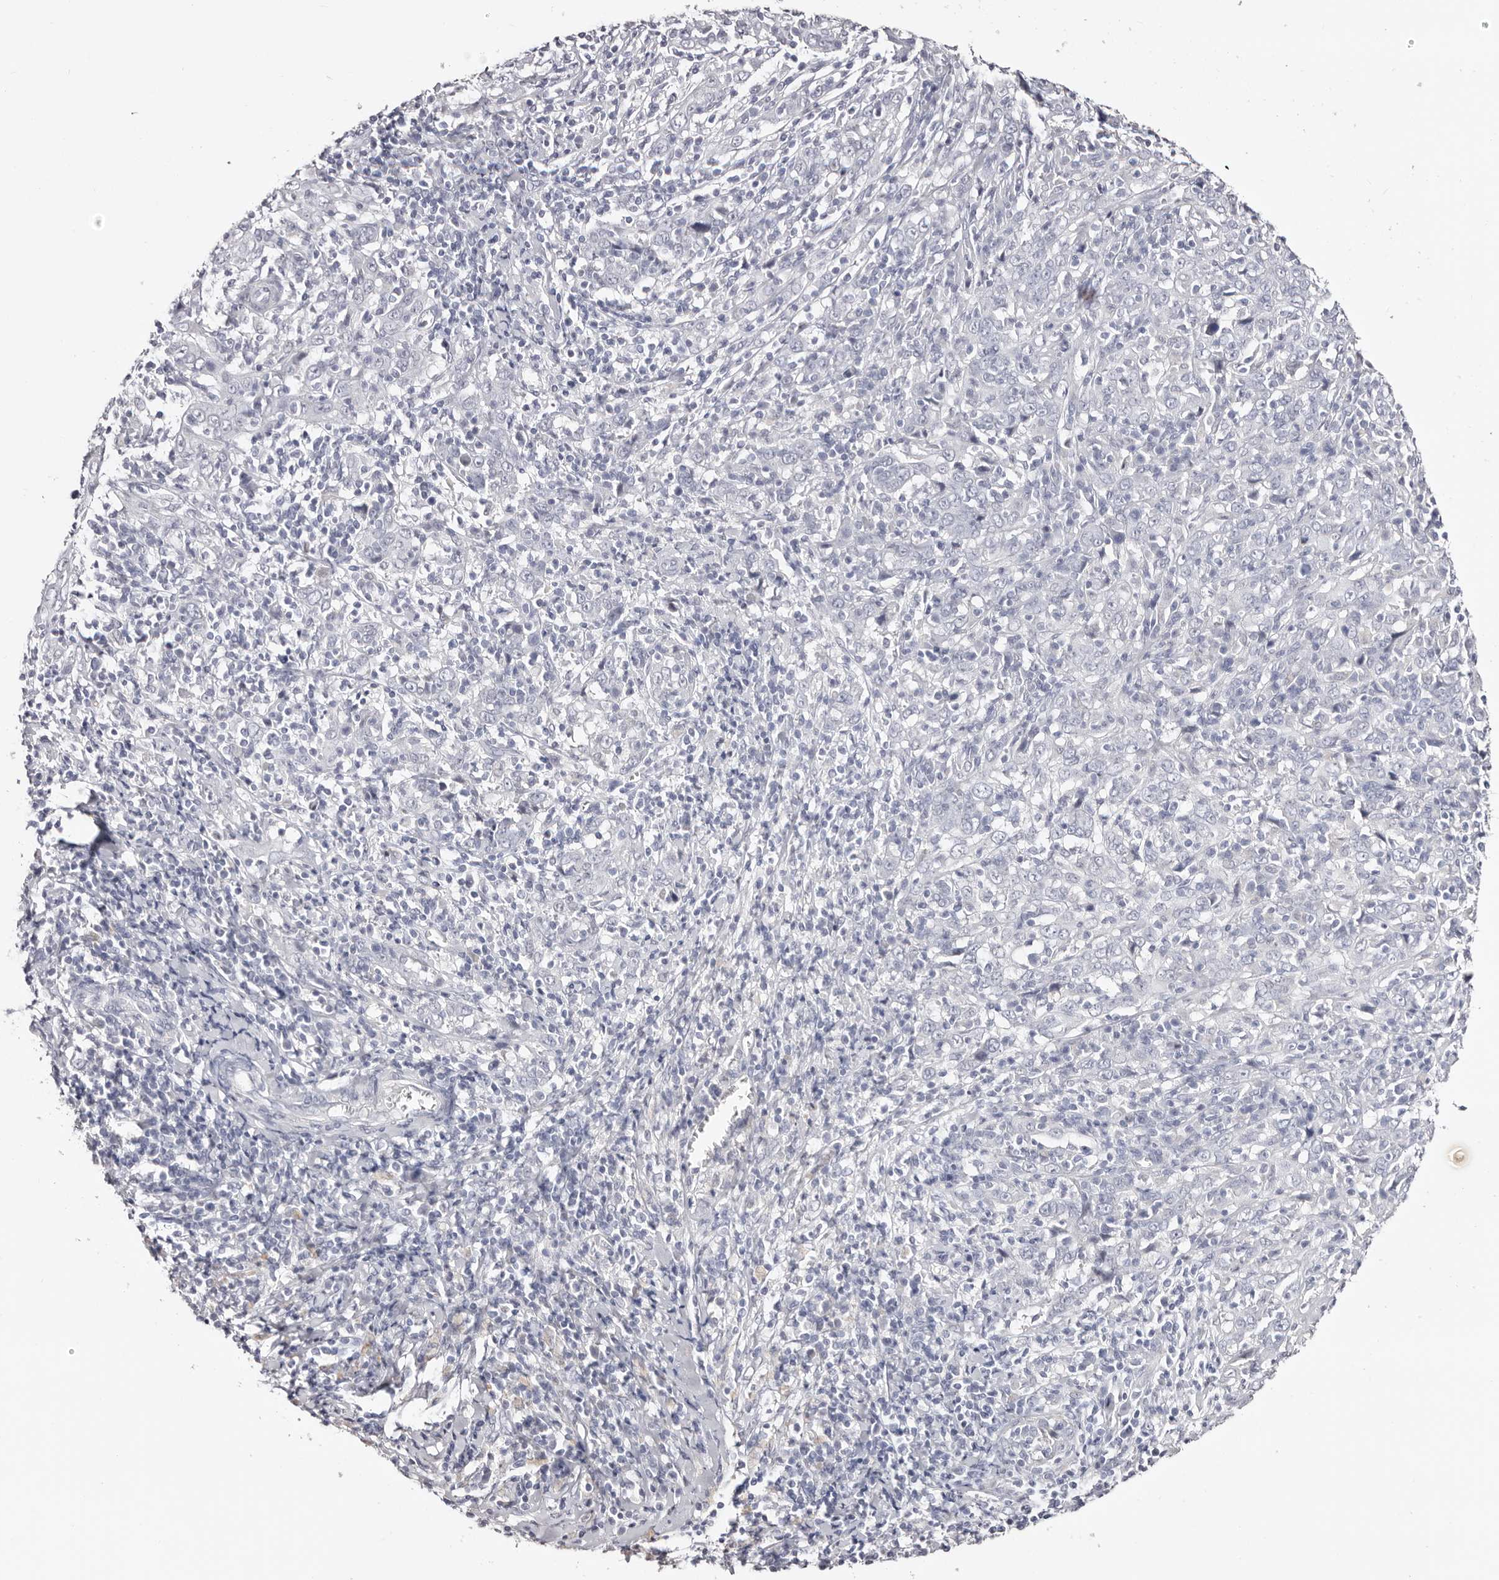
{"staining": {"intensity": "negative", "quantity": "none", "location": "none"}, "tissue": "cervical cancer", "cell_type": "Tumor cells", "image_type": "cancer", "snomed": [{"axis": "morphology", "description": "Squamous cell carcinoma, NOS"}, {"axis": "topography", "description": "Cervix"}], "caption": "Tumor cells show no significant protein expression in cervical cancer (squamous cell carcinoma).", "gene": "AKNAD1", "patient": {"sex": "female", "age": 46}}